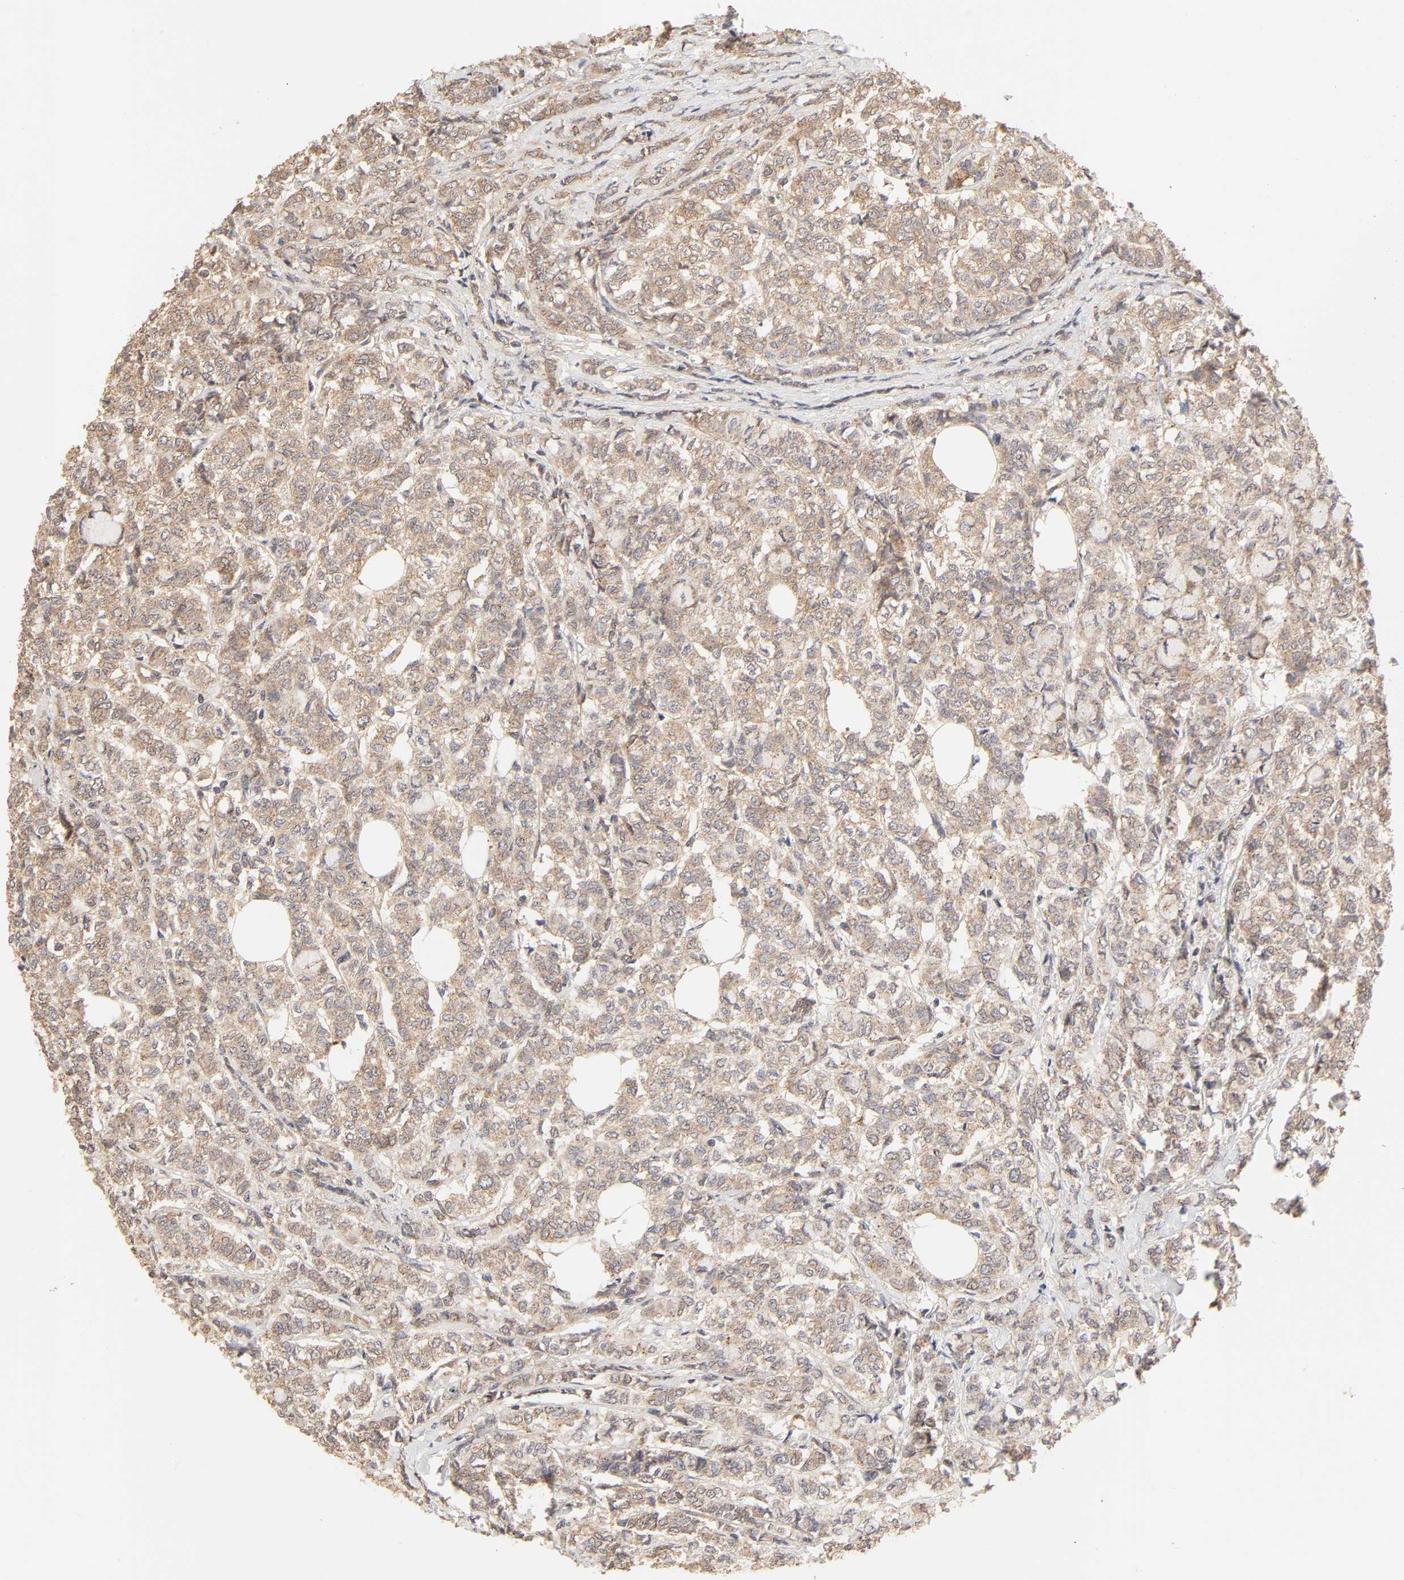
{"staining": {"intensity": "moderate", "quantity": ">75%", "location": "cytoplasmic/membranous"}, "tissue": "breast cancer", "cell_type": "Tumor cells", "image_type": "cancer", "snomed": [{"axis": "morphology", "description": "Lobular carcinoma"}, {"axis": "topography", "description": "Breast"}], "caption": "Immunohistochemistry of lobular carcinoma (breast) exhibits medium levels of moderate cytoplasmic/membranous expression in about >75% of tumor cells.", "gene": "EPS8", "patient": {"sex": "female", "age": 60}}